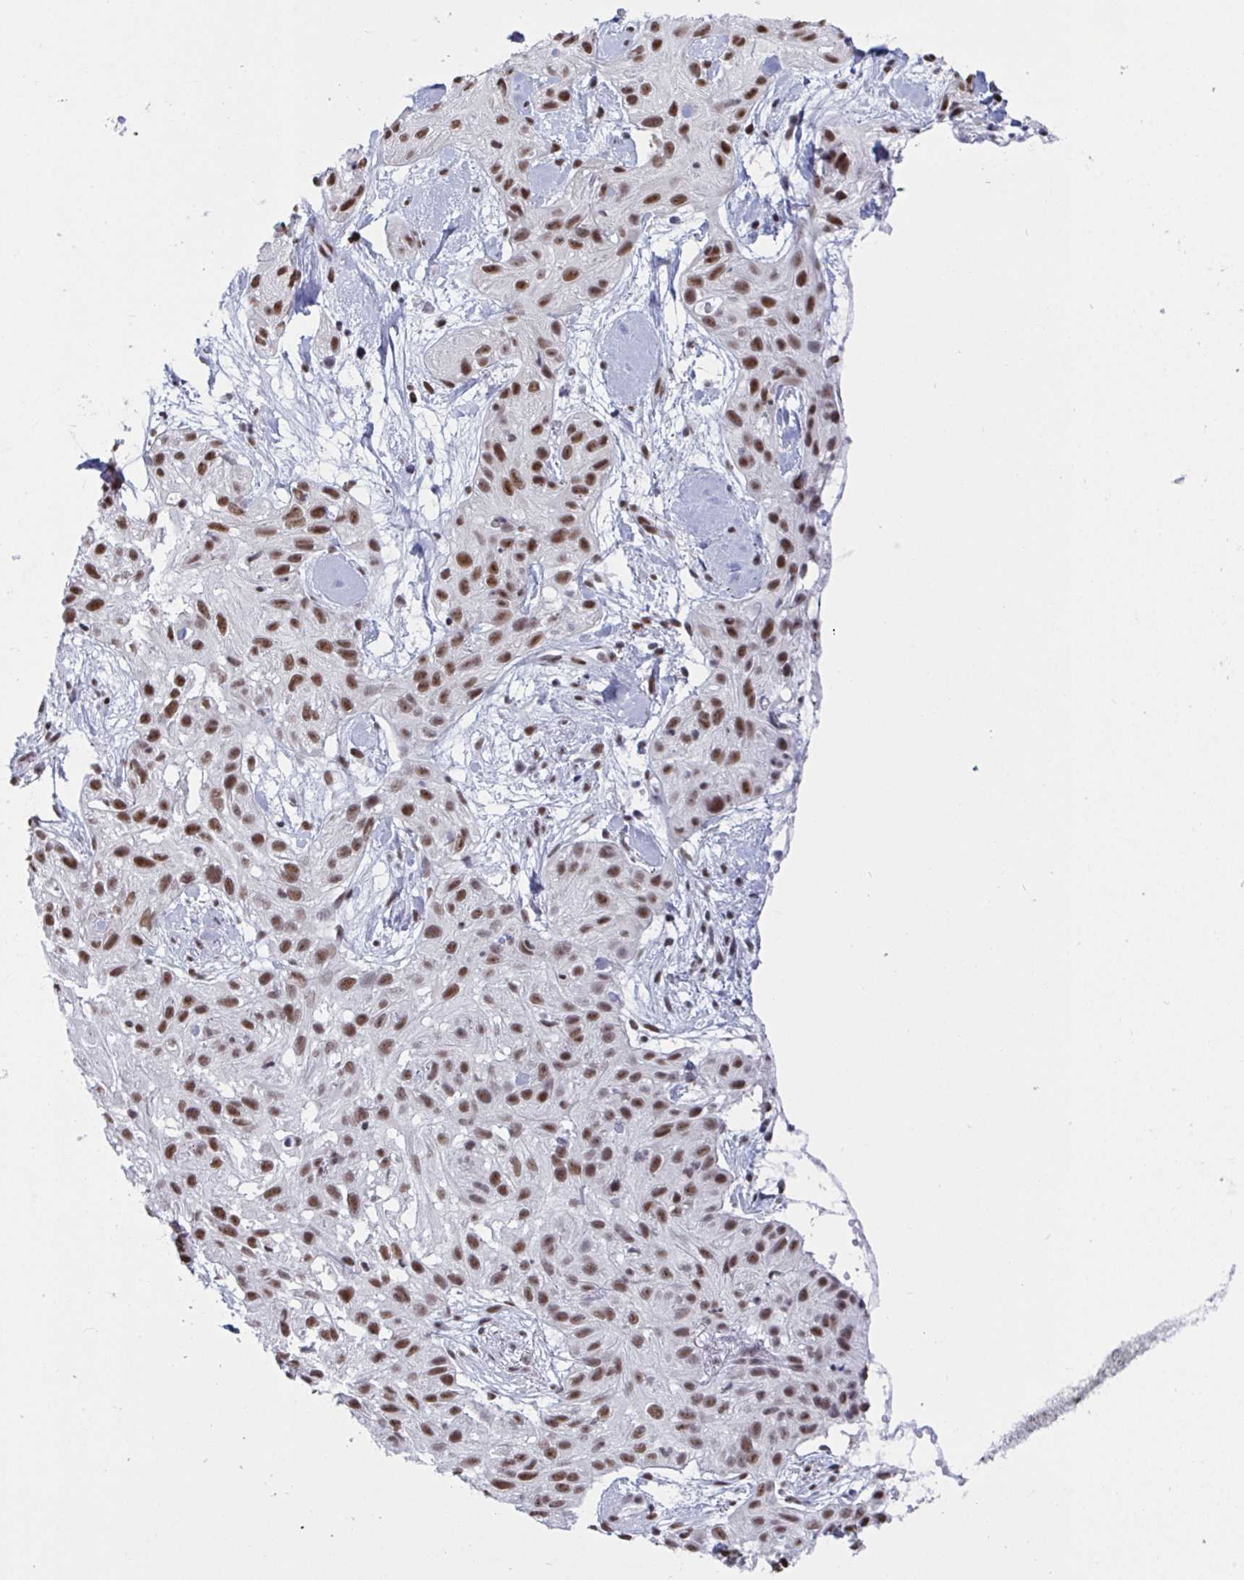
{"staining": {"intensity": "moderate", "quantity": ">75%", "location": "nuclear"}, "tissue": "skin cancer", "cell_type": "Tumor cells", "image_type": "cancer", "snomed": [{"axis": "morphology", "description": "Squamous cell carcinoma, NOS"}, {"axis": "topography", "description": "Skin"}], "caption": "IHC histopathology image of neoplastic tissue: squamous cell carcinoma (skin) stained using IHC exhibits medium levels of moderate protein expression localized specifically in the nuclear of tumor cells, appearing as a nuclear brown color.", "gene": "SUPT16H", "patient": {"sex": "male", "age": 82}}